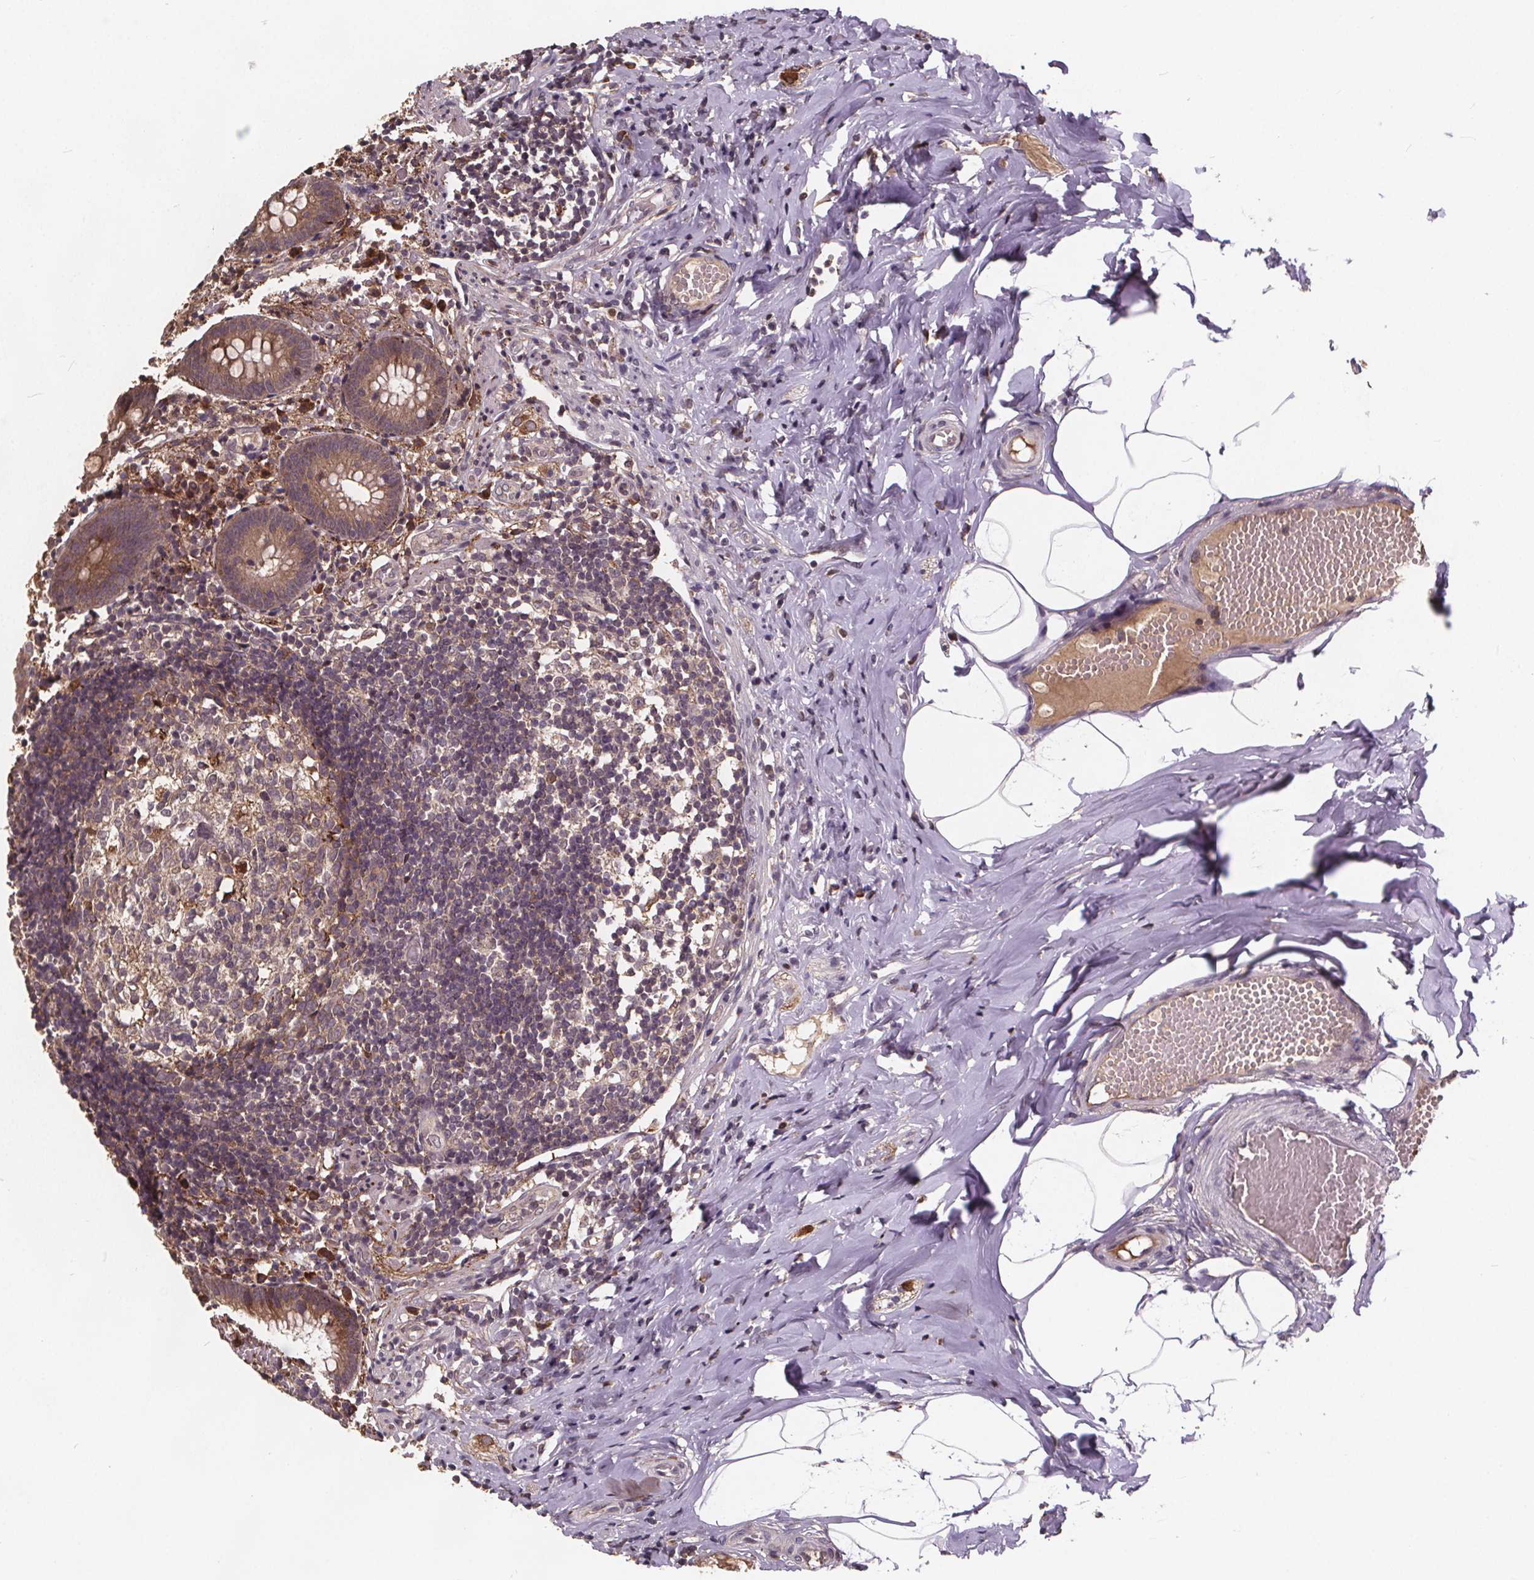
{"staining": {"intensity": "moderate", "quantity": ">75%", "location": "cytoplasmic/membranous"}, "tissue": "appendix", "cell_type": "Glandular cells", "image_type": "normal", "snomed": [{"axis": "morphology", "description": "Normal tissue, NOS"}, {"axis": "topography", "description": "Appendix"}], "caption": "Appendix stained with DAB IHC displays medium levels of moderate cytoplasmic/membranous positivity in approximately >75% of glandular cells. The staining was performed using DAB, with brown indicating positive protein expression. Nuclei are stained blue with hematoxylin.", "gene": "USP9X", "patient": {"sex": "female", "age": 32}}